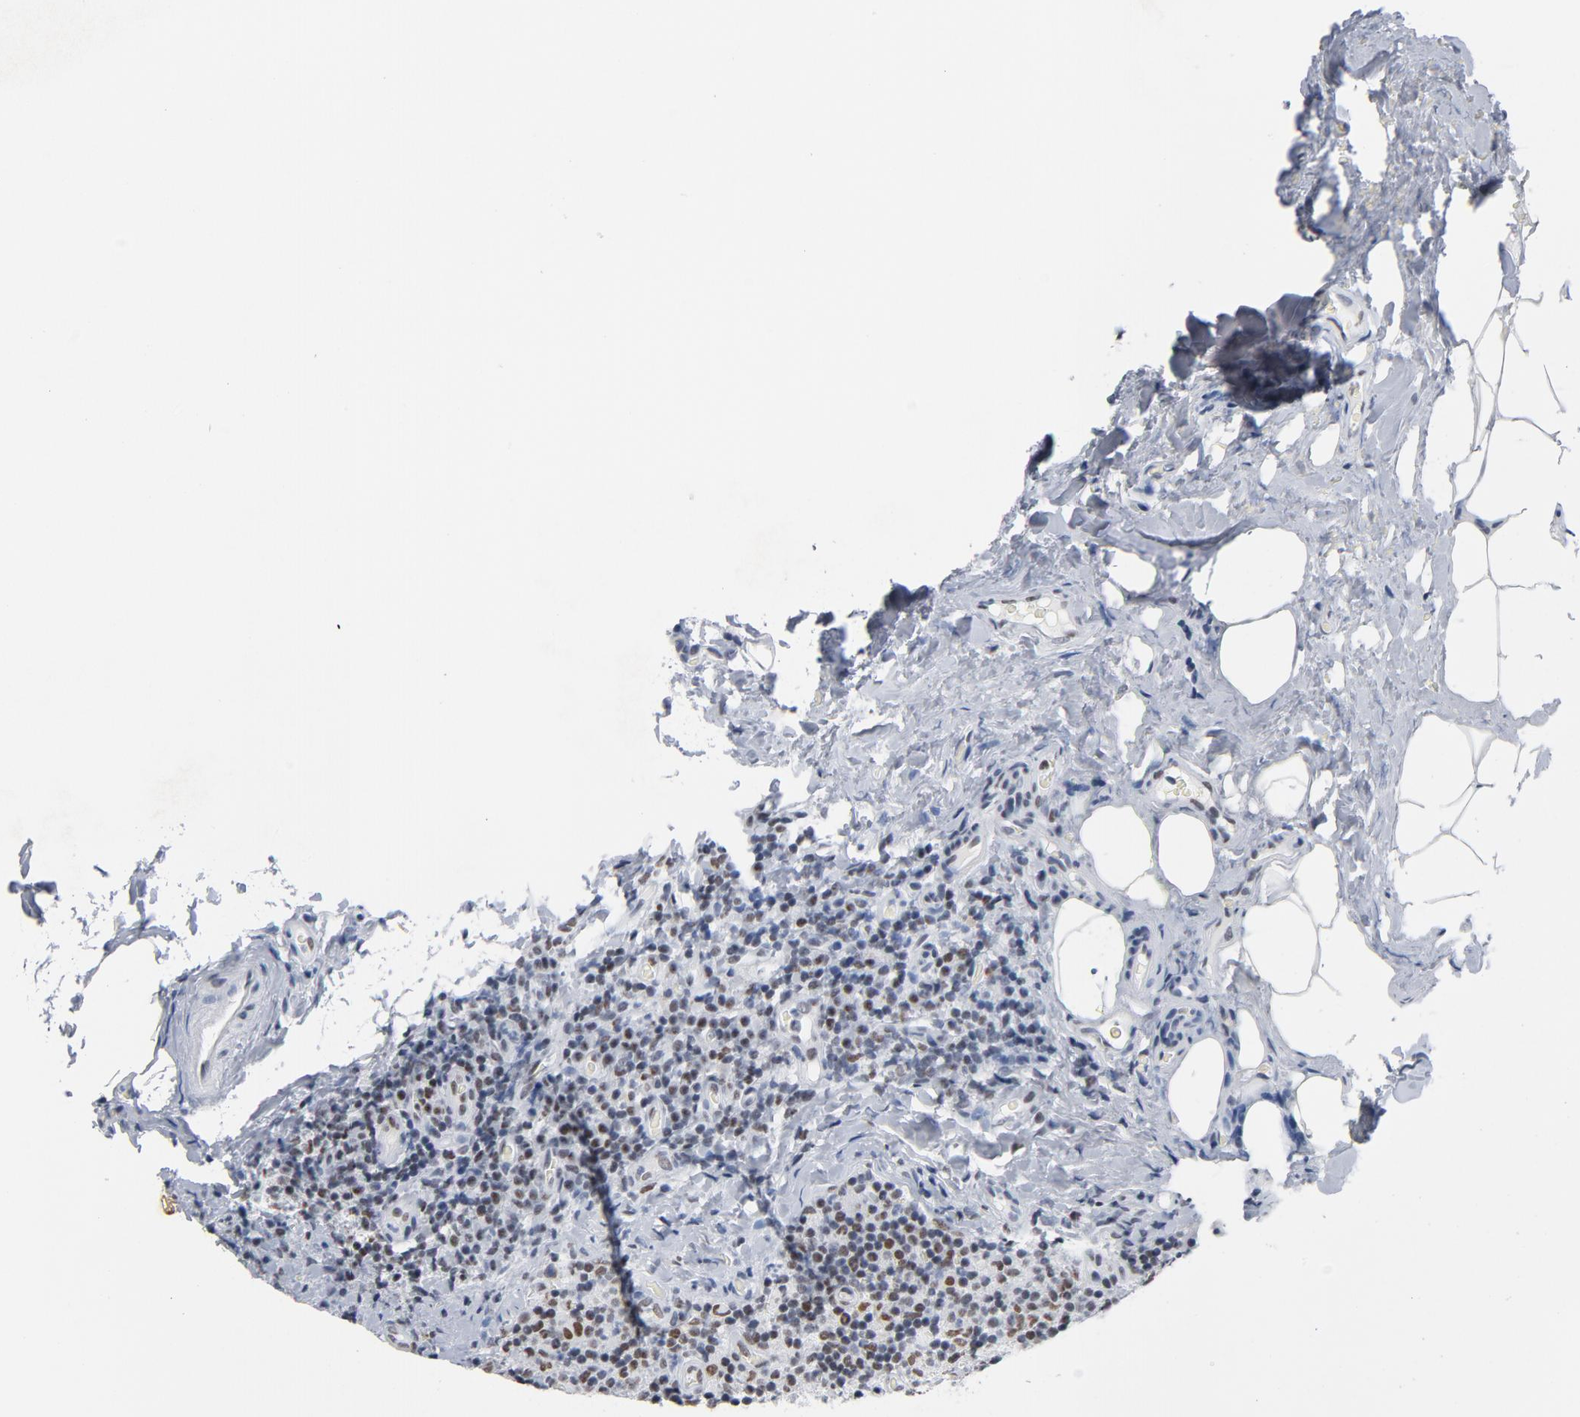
{"staining": {"intensity": "moderate", "quantity": ">75%", "location": "nuclear"}, "tissue": "lymph node", "cell_type": "Germinal center cells", "image_type": "normal", "snomed": [{"axis": "morphology", "description": "Normal tissue, NOS"}, {"axis": "morphology", "description": "Inflammation, NOS"}, {"axis": "topography", "description": "Lymph node"}], "caption": "Immunohistochemistry (IHC) staining of normal lymph node, which displays medium levels of moderate nuclear expression in about >75% of germinal center cells indicating moderate nuclear protein staining. The staining was performed using DAB (3,3'-diaminobenzidine) (brown) for protein detection and nuclei were counterstained in hematoxylin (blue).", "gene": "CSTF2", "patient": {"sex": "male", "age": 46}}